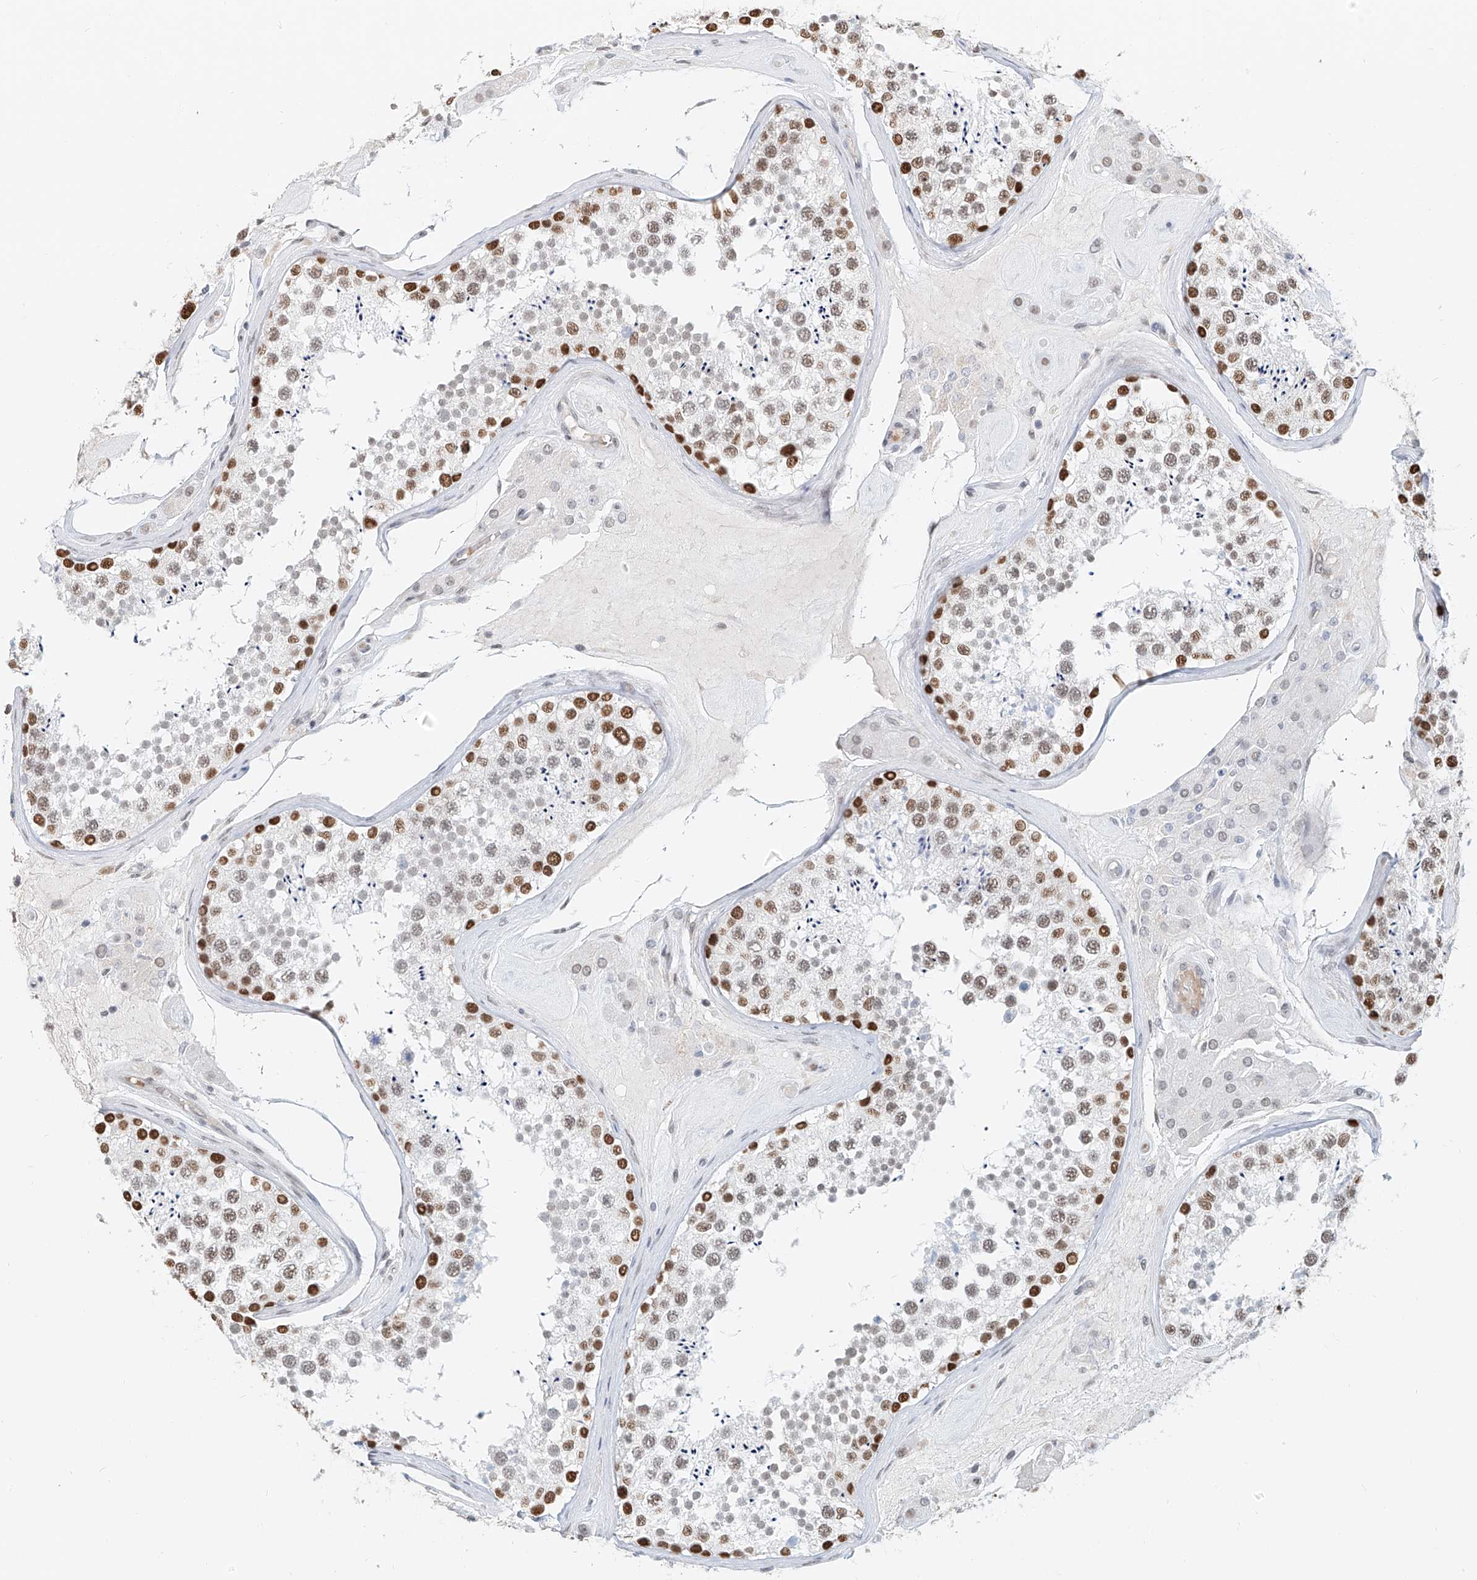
{"staining": {"intensity": "strong", "quantity": "25%-75%", "location": "nuclear"}, "tissue": "testis", "cell_type": "Cells in seminiferous ducts", "image_type": "normal", "snomed": [{"axis": "morphology", "description": "Normal tissue, NOS"}, {"axis": "topography", "description": "Testis"}], "caption": "Immunohistochemistry image of normal human testis stained for a protein (brown), which reveals high levels of strong nuclear positivity in approximately 25%-75% of cells in seminiferous ducts.", "gene": "SASH1", "patient": {"sex": "male", "age": 46}}